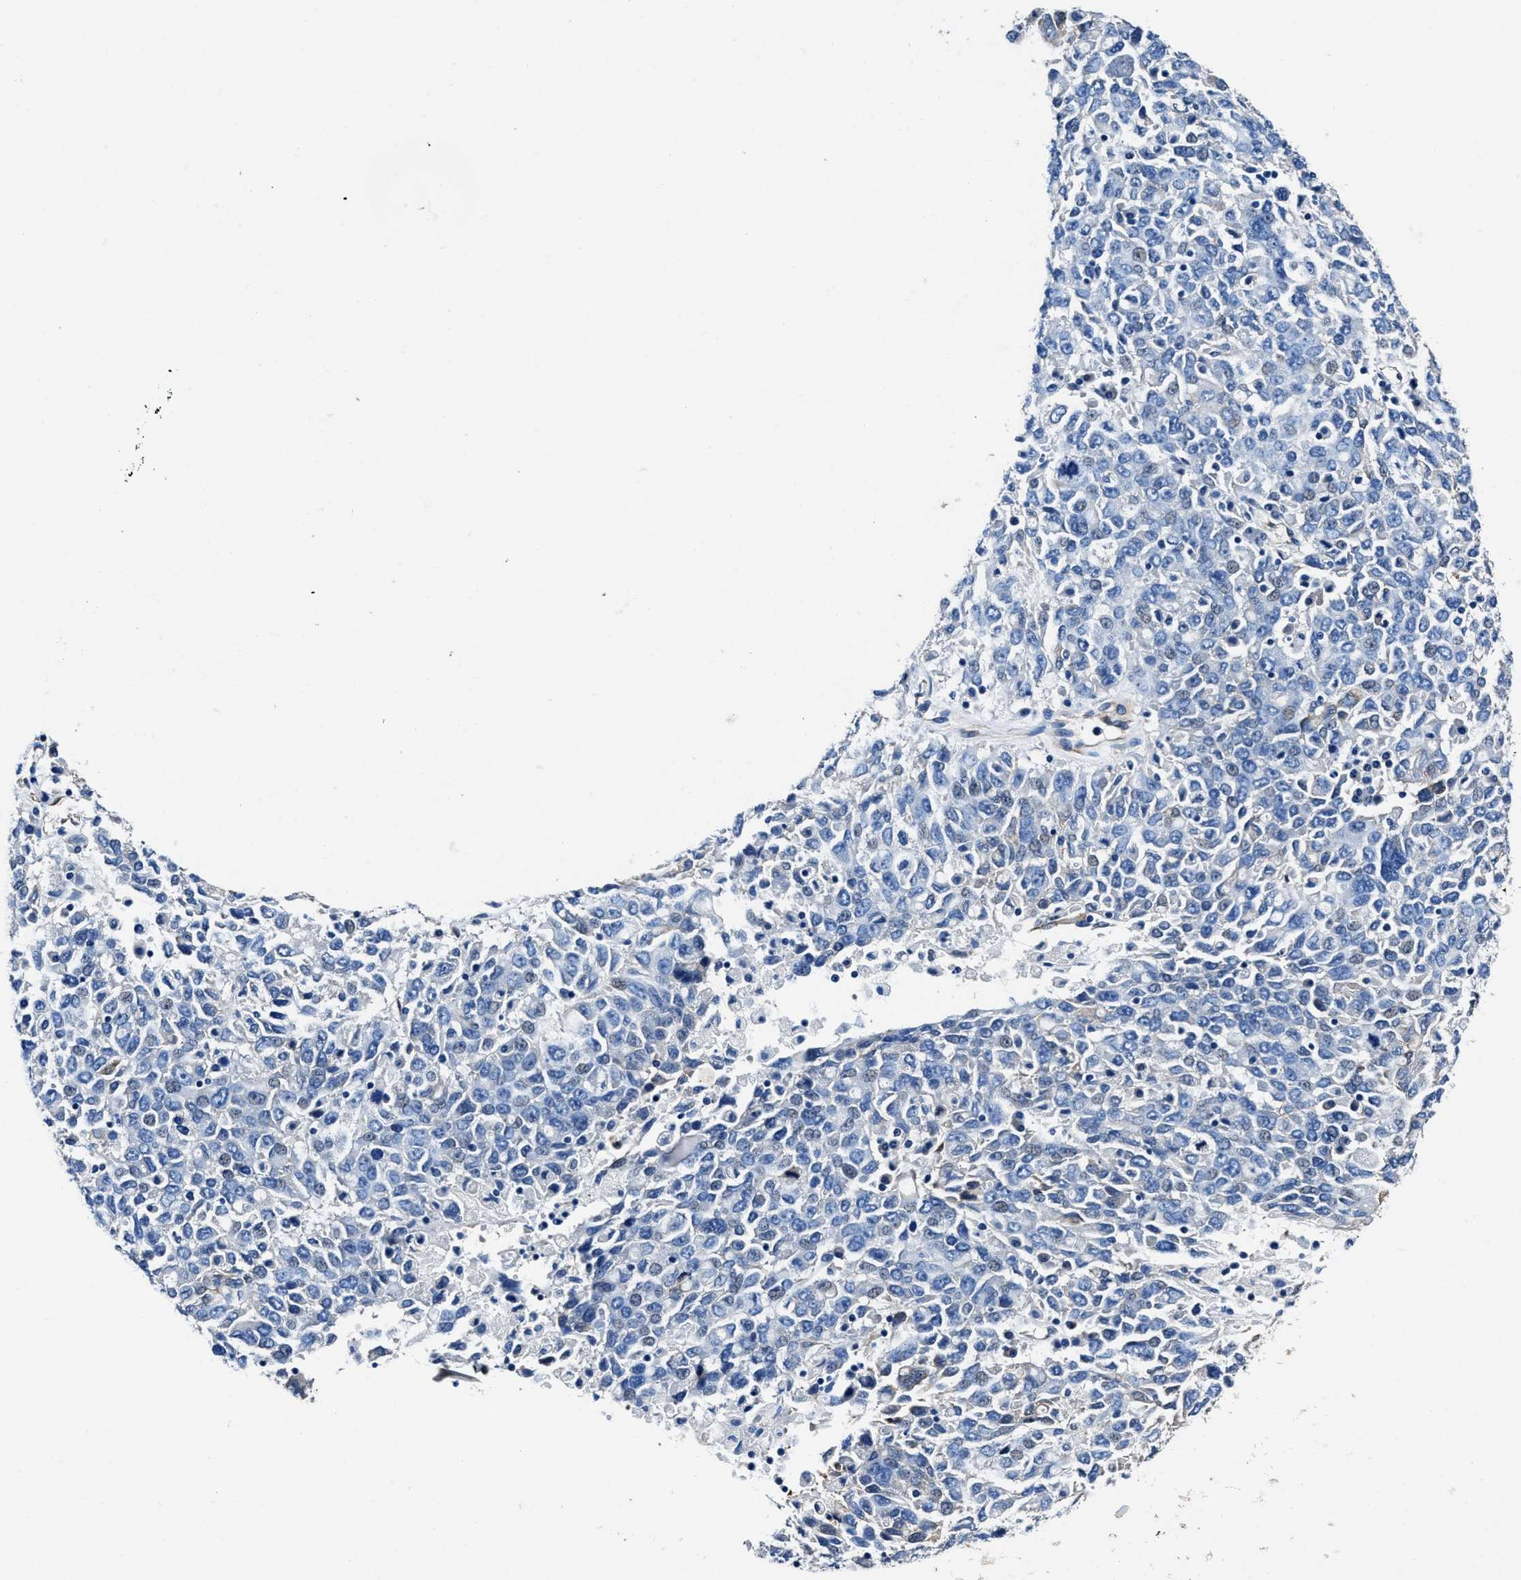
{"staining": {"intensity": "negative", "quantity": "none", "location": "none"}, "tissue": "ovarian cancer", "cell_type": "Tumor cells", "image_type": "cancer", "snomed": [{"axis": "morphology", "description": "Carcinoma, endometroid"}, {"axis": "topography", "description": "Ovary"}], "caption": "IHC photomicrograph of human ovarian cancer stained for a protein (brown), which shows no positivity in tumor cells. (Stains: DAB (3,3'-diaminobenzidine) immunohistochemistry (IHC) with hematoxylin counter stain, Microscopy: brightfield microscopy at high magnification).", "gene": "NEU1", "patient": {"sex": "female", "age": 62}}